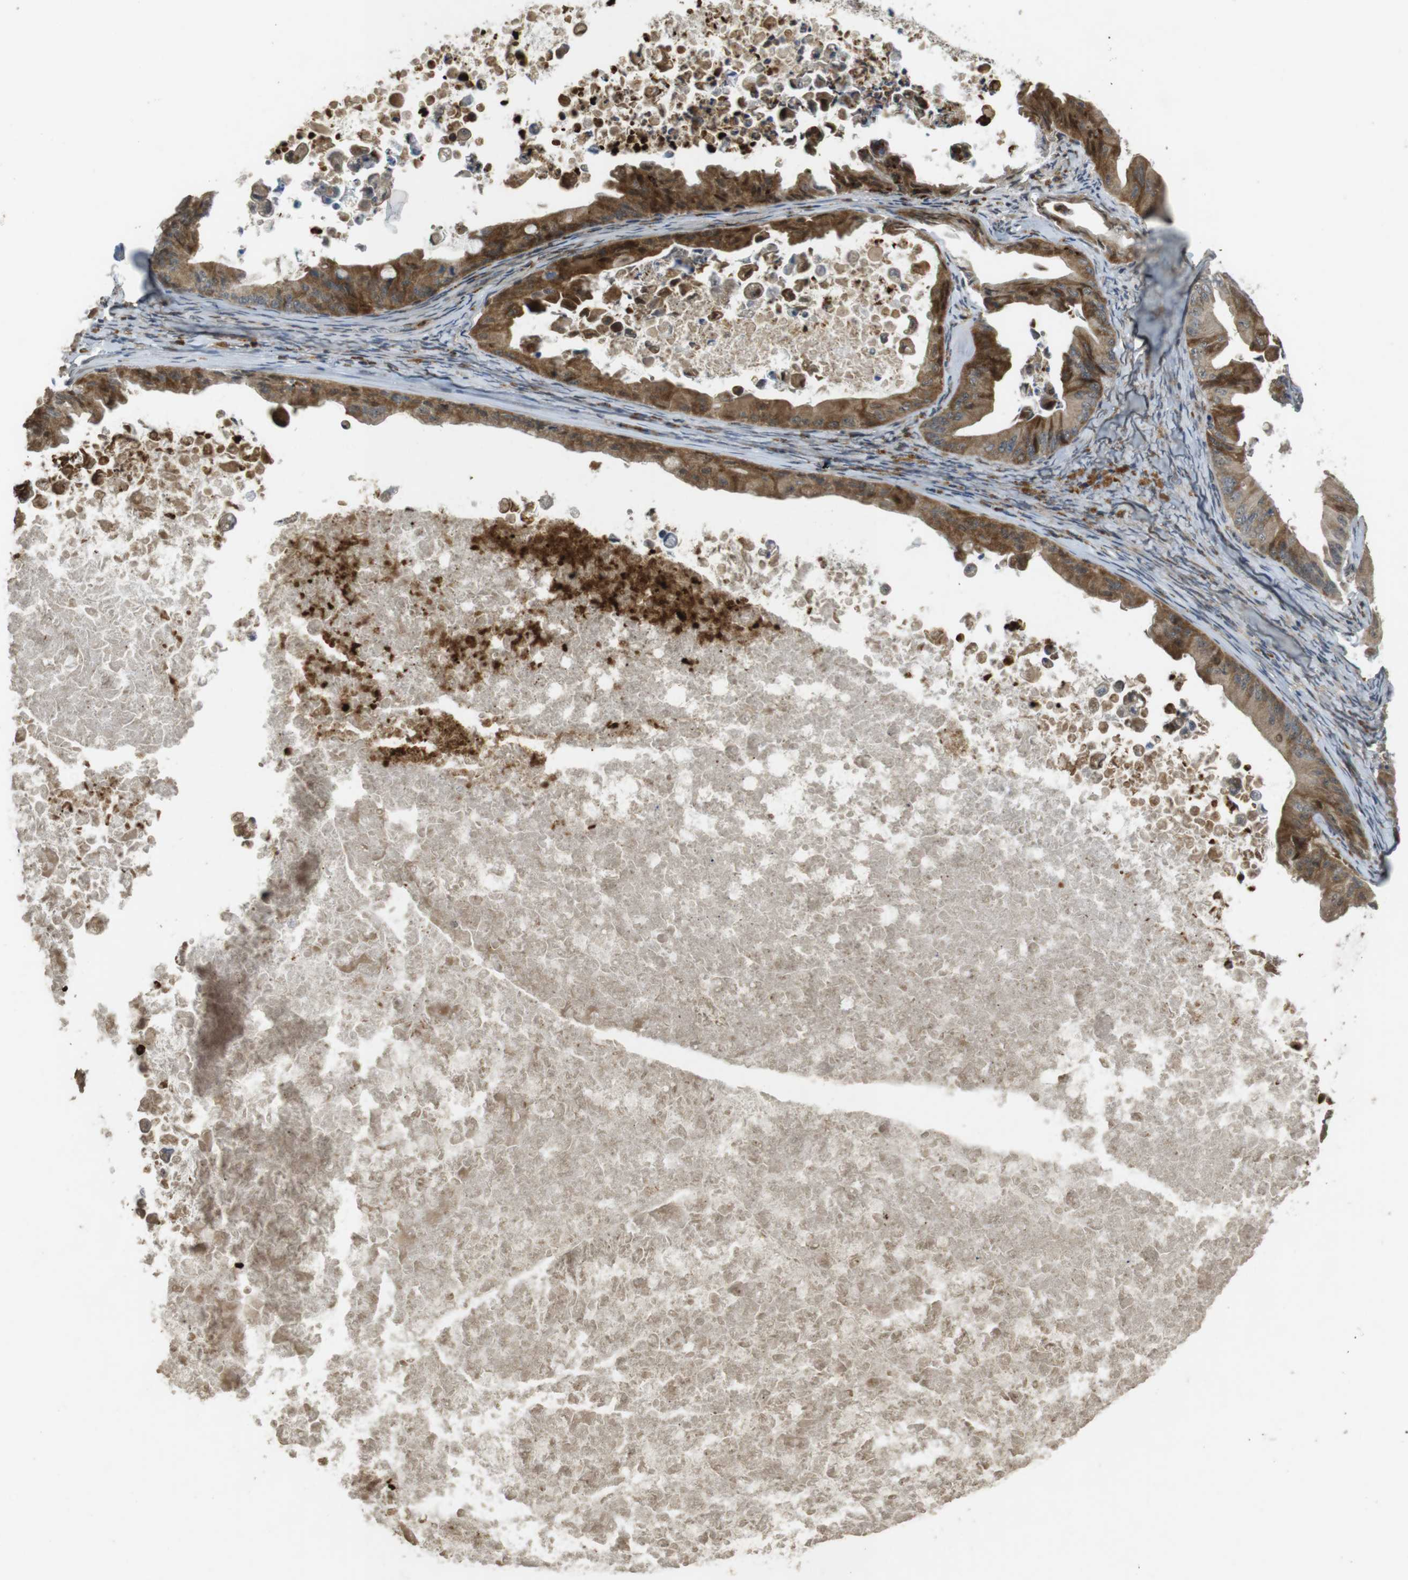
{"staining": {"intensity": "moderate", "quantity": ">75%", "location": "cytoplasmic/membranous"}, "tissue": "ovarian cancer", "cell_type": "Tumor cells", "image_type": "cancer", "snomed": [{"axis": "morphology", "description": "Cystadenocarcinoma, mucinous, NOS"}, {"axis": "topography", "description": "Ovary"}], "caption": "Protein positivity by immunohistochemistry shows moderate cytoplasmic/membranous positivity in approximately >75% of tumor cells in ovarian cancer. Ihc stains the protein of interest in brown and the nuclei are stained blue.", "gene": "TMX3", "patient": {"sex": "female", "age": 37}}